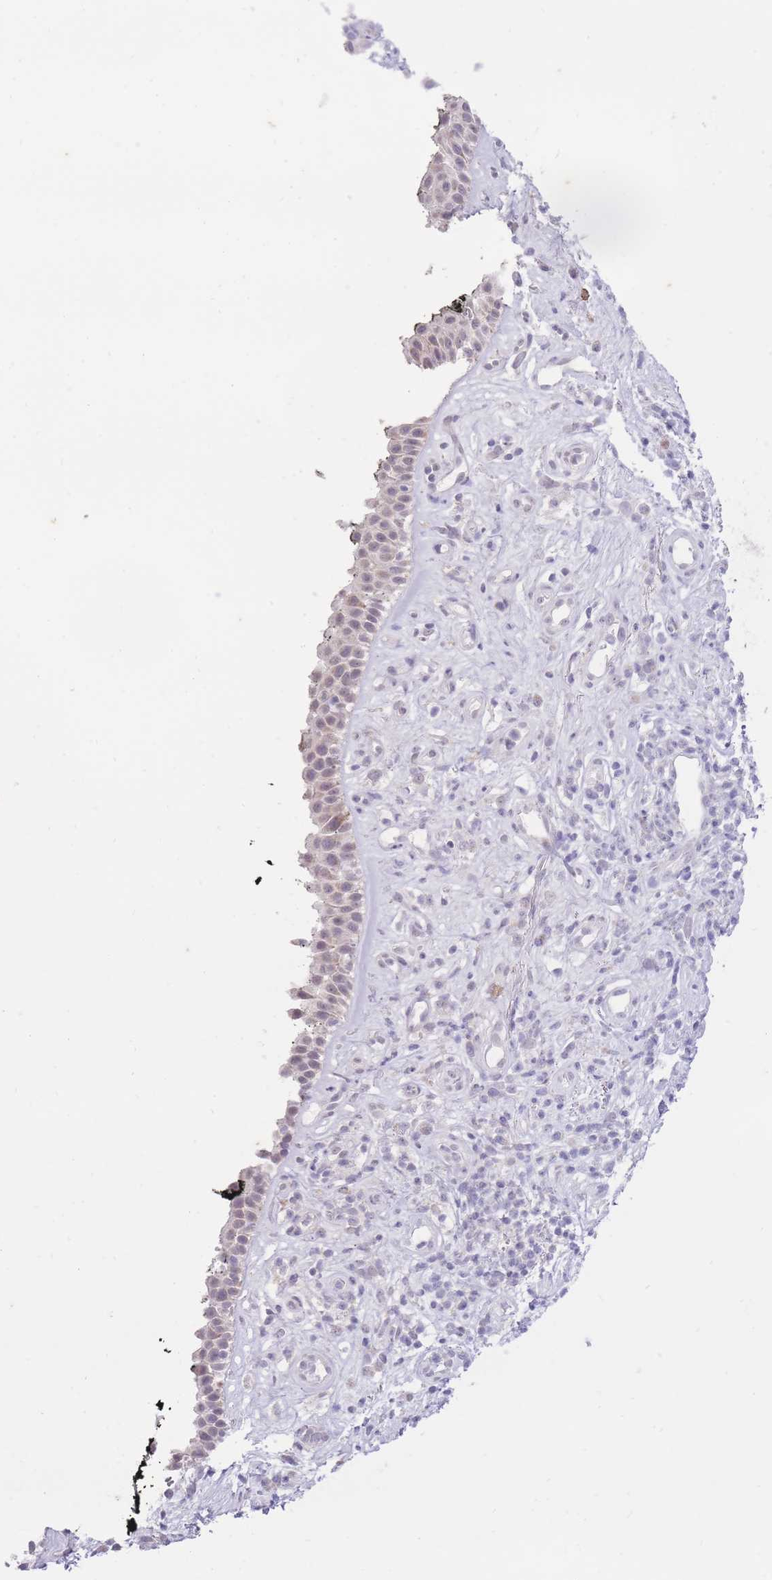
{"staining": {"intensity": "negative", "quantity": "none", "location": "none"}, "tissue": "nasopharynx", "cell_type": "Respiratory epithelial cells", "image_type": "normal", "snomed": [{"axis": "morphology", "description": "Normal tissue, NOS"}, {"axis": "morphology", "description": "Squamous cell carcinoma, NOS"}, {"axis": "topography", "description": "Nasopharynx"}, {"axis": "topography", "description": "Head-Neck"}], "caption": "A high-resolution photomicrograph shows immunohistochemistry (IHC) staining of normal nasopharynx, which reveals no significant staining in respiratory epithelial cells.", "gene": "DENND2D", "patient": {"sex": "male", "age": 85}}